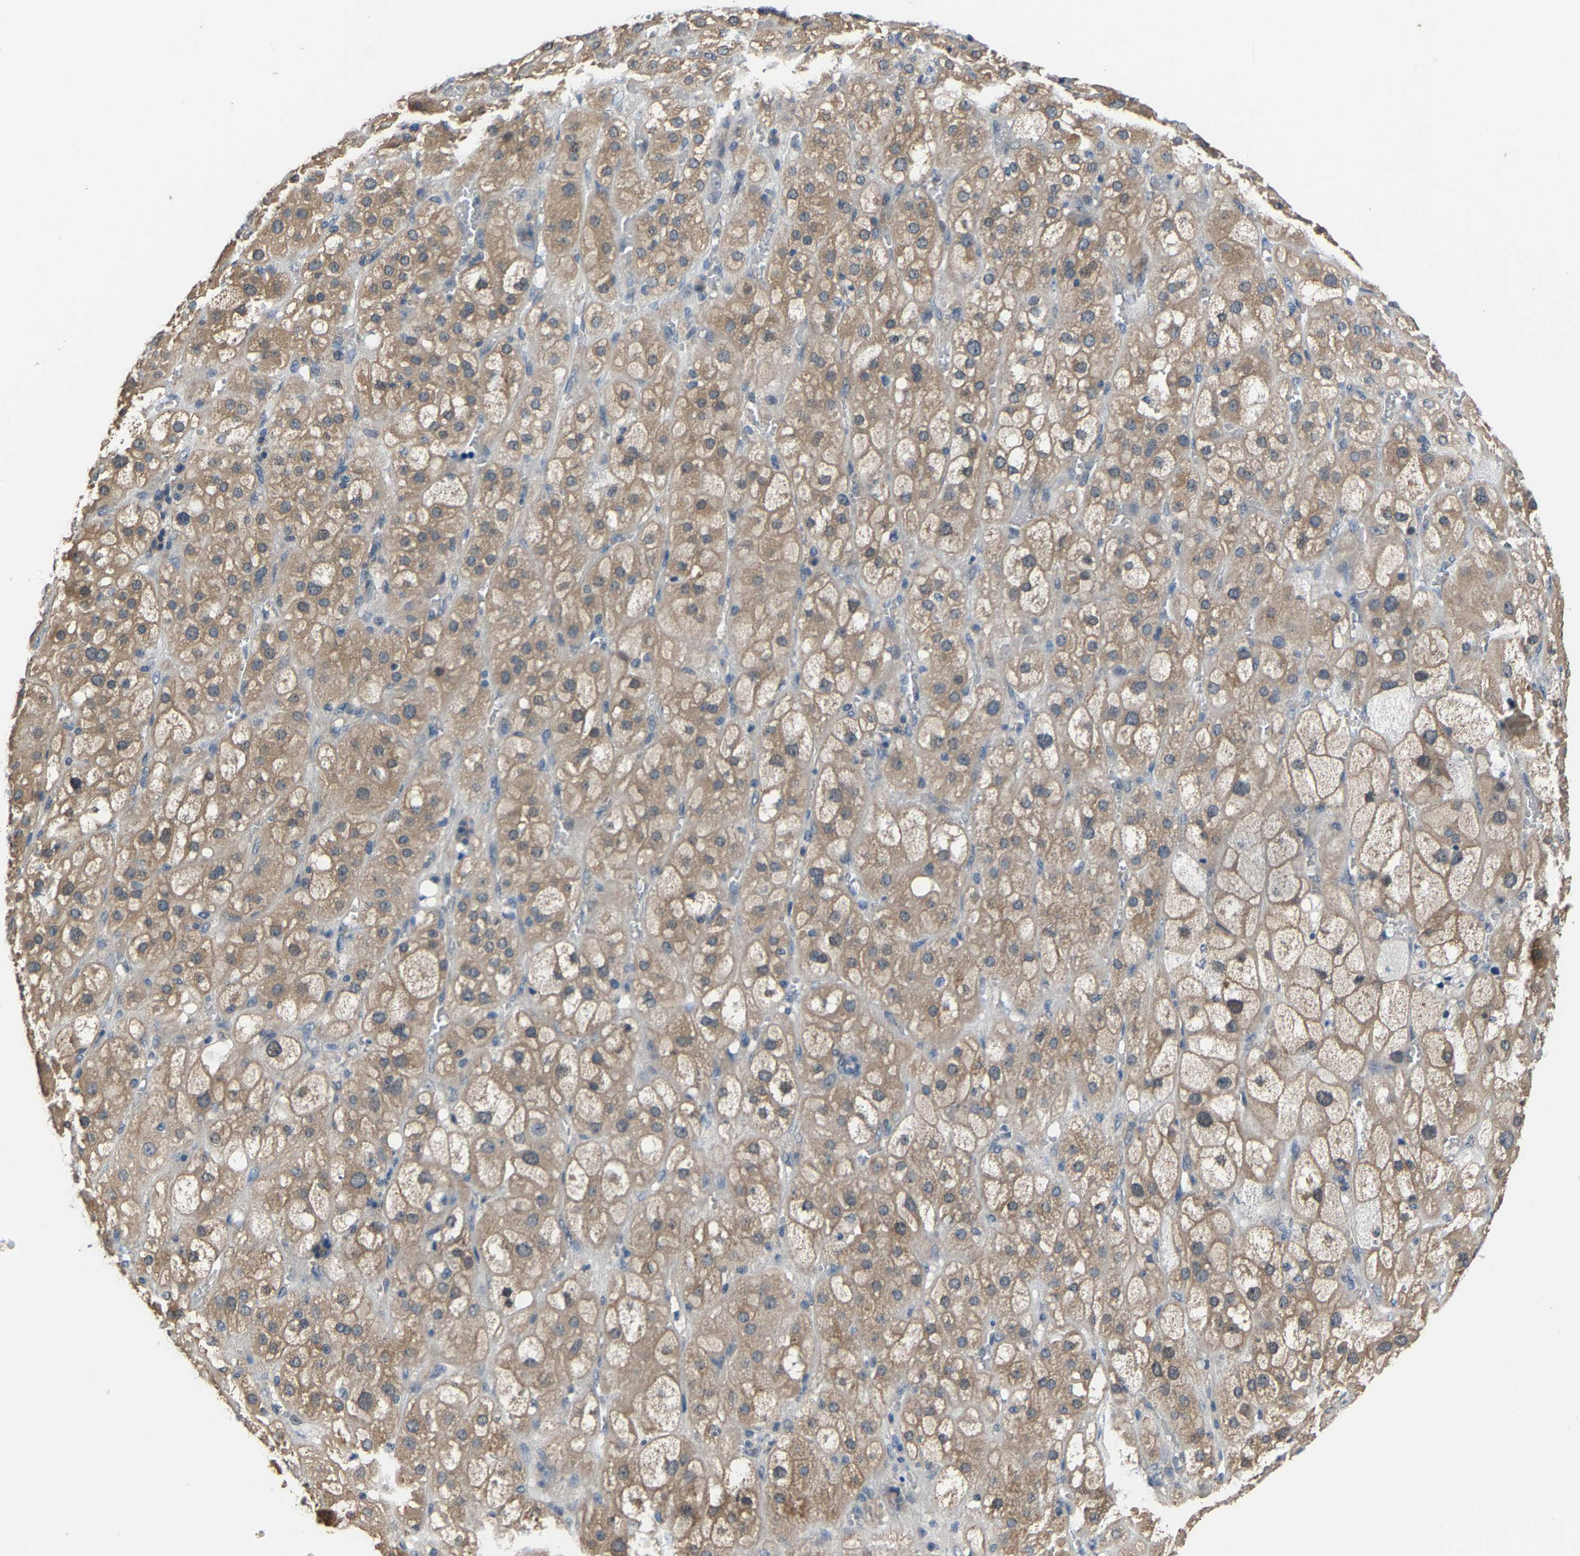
{"staining": {"intensity": "moderate", "quantity": ">75%", "location": "cytoplasmic/membranous"}, "tissue": "adrenal gland", "cell_type": "Glandular cells", "image_type": "normal", "snomed": [{"axis": "morphology", "description": "Normal tissue, NOS"}, {"axis": "topography", "description": "Adrenal gland"}], "caption": "High-magnification brightfield microscopy of benign adrenal gland stained with DAB (brown) and counterstained with hematoxylin (blue). glandular cells exhibit moderate cytoplasmic/membranous positivity is present in approximately>75% of cells.", "gene": "ABCC9", "patient": {"sex": "female", "age": 47}}